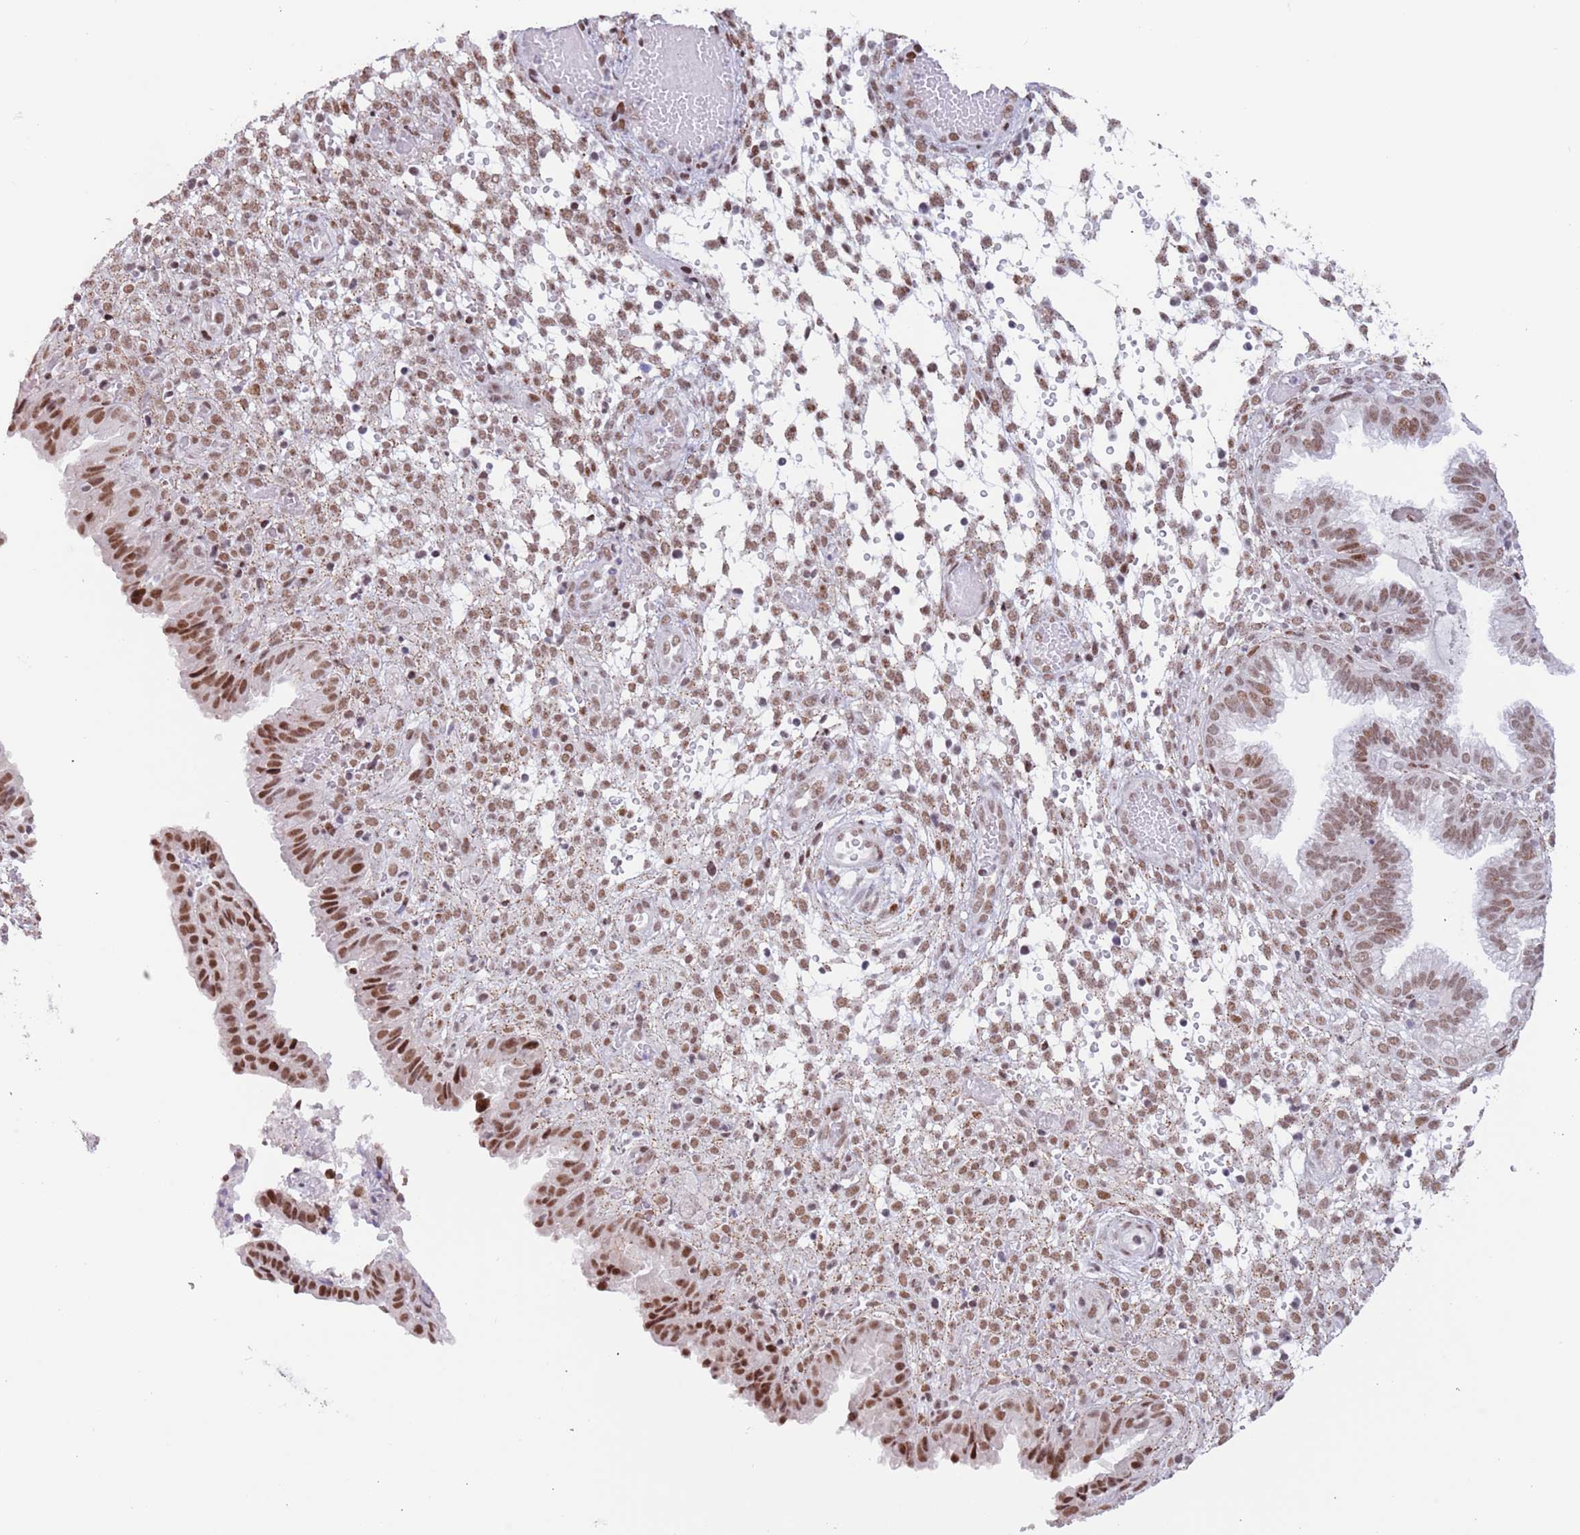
{"staining": {"intensity": "moderate", "quantity": "25%-75%", "location": "nuclear"}, "tissue": "endometrium", "cell_type": "Cells in endometrial stroma", "image_type": "normal", "snomed": [{"axis": "morphology", "description": "Normal tissue, NOS"}, {"axis": "topography", "description": "Endometrium"}], "caption": "Protein expression analysis of normal endometrium exhibits moderate nuclear expression in about 25%-75% of cells in endometrial stroma.", "gene": "ZNF382", "patient": {"sex": "female", "age": 33}}